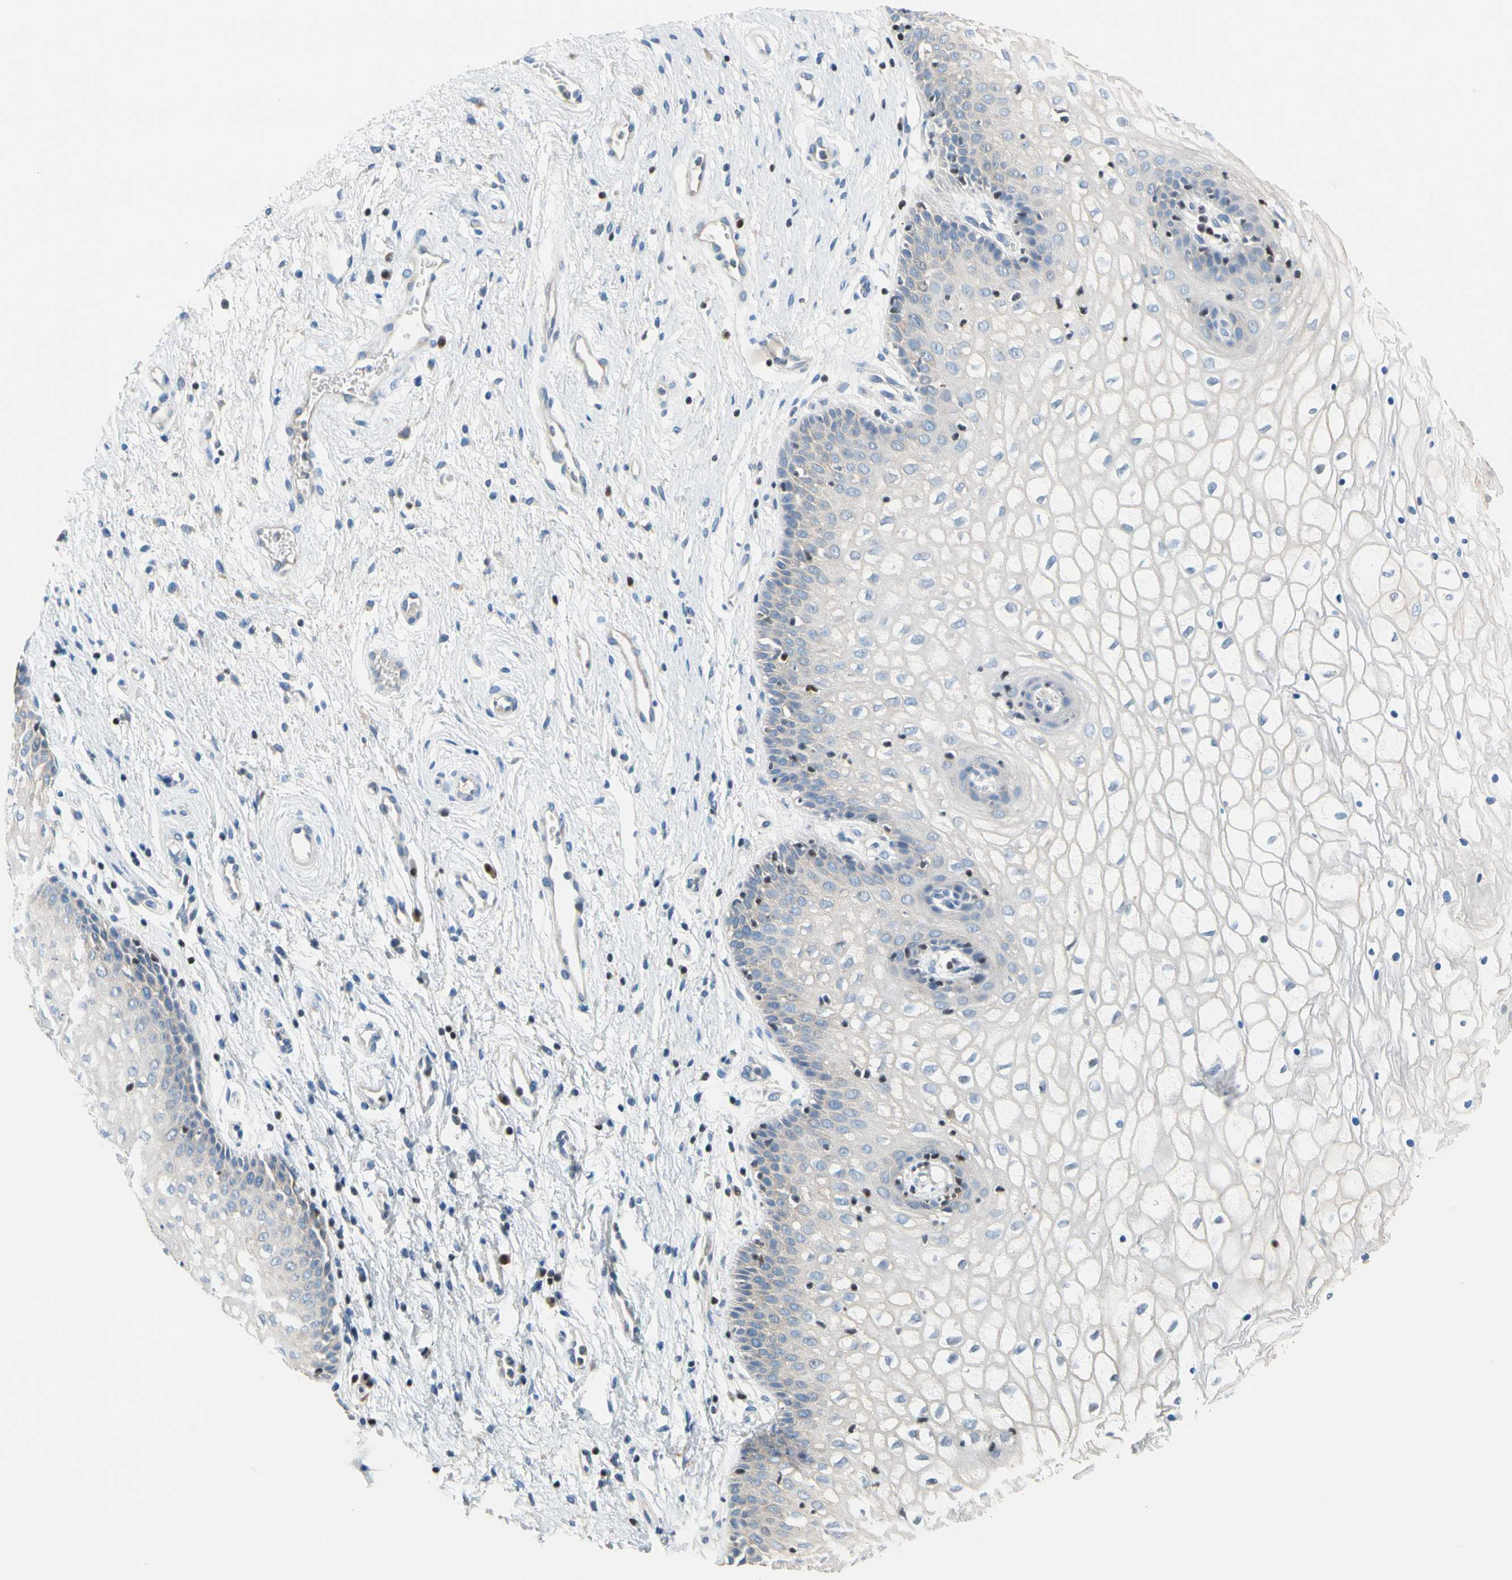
{"staining": {"intensity": "negative", "quantity": "none", "location": "none"}, "tissue": "vagina", "cell_type": "Squamous epithelial cells", "image_type": "normal", "snomed": [{"axis": "morphology", "description": "Normal tissue, NOS"}, {"axis": "topography", "description": "Vagina"}], "caption": "Squamous epithelial cells show no significant expression in benign vagina.", "gene": "SP140", "patient": {"sex": "female", "age": 34}}